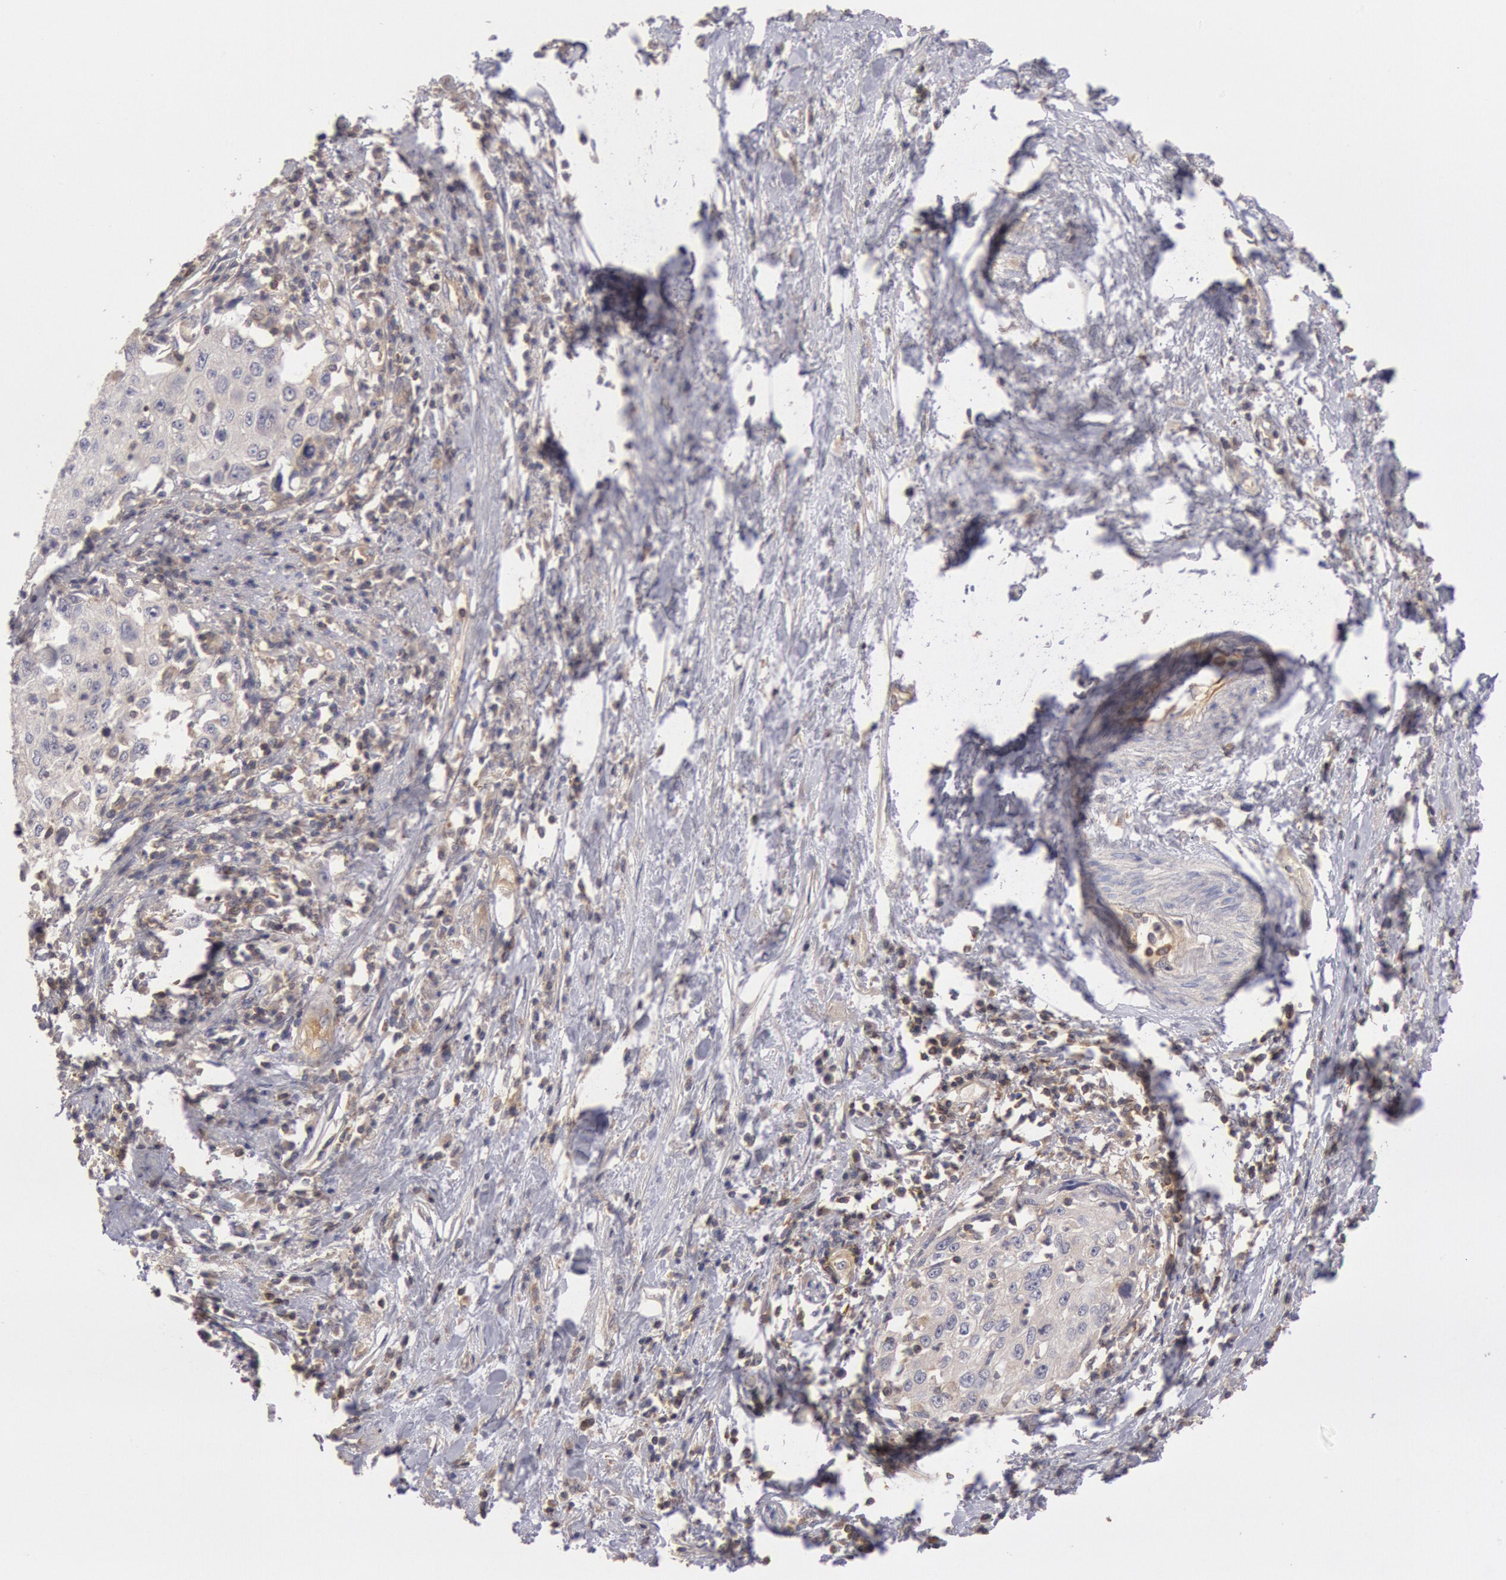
{"staining": {"intensity": "negative", "quantity": "none", "location": "none"}, "tissue": "cervical cancer", "cell_type": "Tumor cells", "image_type": "cancer", "snomed": [{"axis": "morphology", "description": "Squamous cell carcinoma, NOS"}, {"axis": "topography", "description": "Cervix"}], "caption": "DAB immunohistochemical staining of human cervical squamous cell carcinoma demonstrates no significant staining in tumor cells.", "gene": "PIK3R1", "patient": {"sex": "female", "age": 57}}